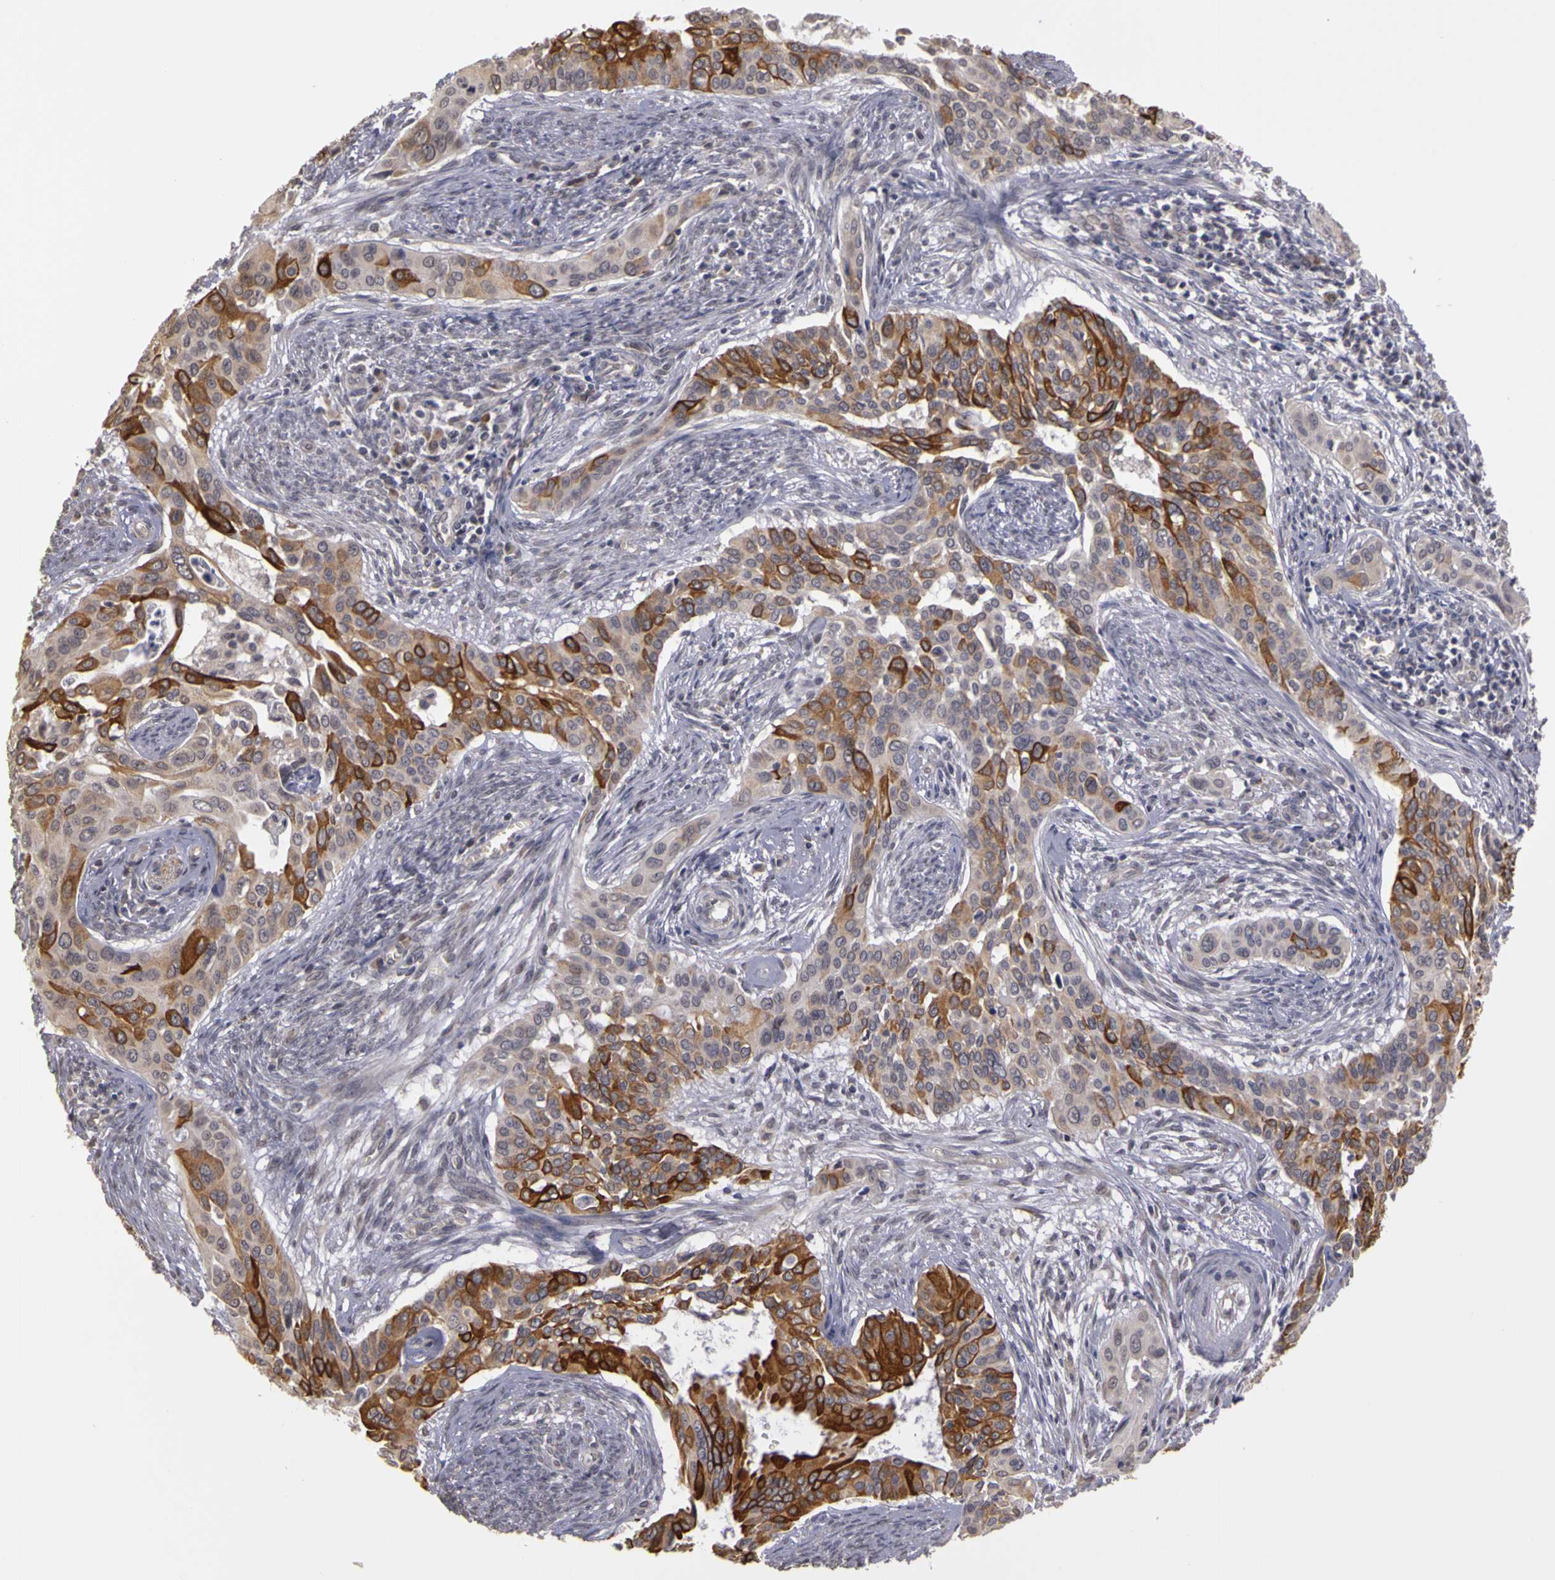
{"staining": {"intensity": "strong", "quantity": ">75%", "location": "cytoplasmic/membranous"}, "tissue": "cervical cancer", "cell_type": "Tumor cells", "image_type": "cancer", "snomed": [{"axis": "morphology", "description": "Squamous cell carcinoma, NOS"}, {"axis": "topography", "description": "Cervix"}], "caption": "Approximately >75% of tumor cells in human cervical cancer (squamous cell carcinoma) show strong cytoplasmic/membranous protein staining as visualized by brown immunohistochemical staining.", "gene": "FRMD7", "patient": {"sex": "female", "age": 34}}